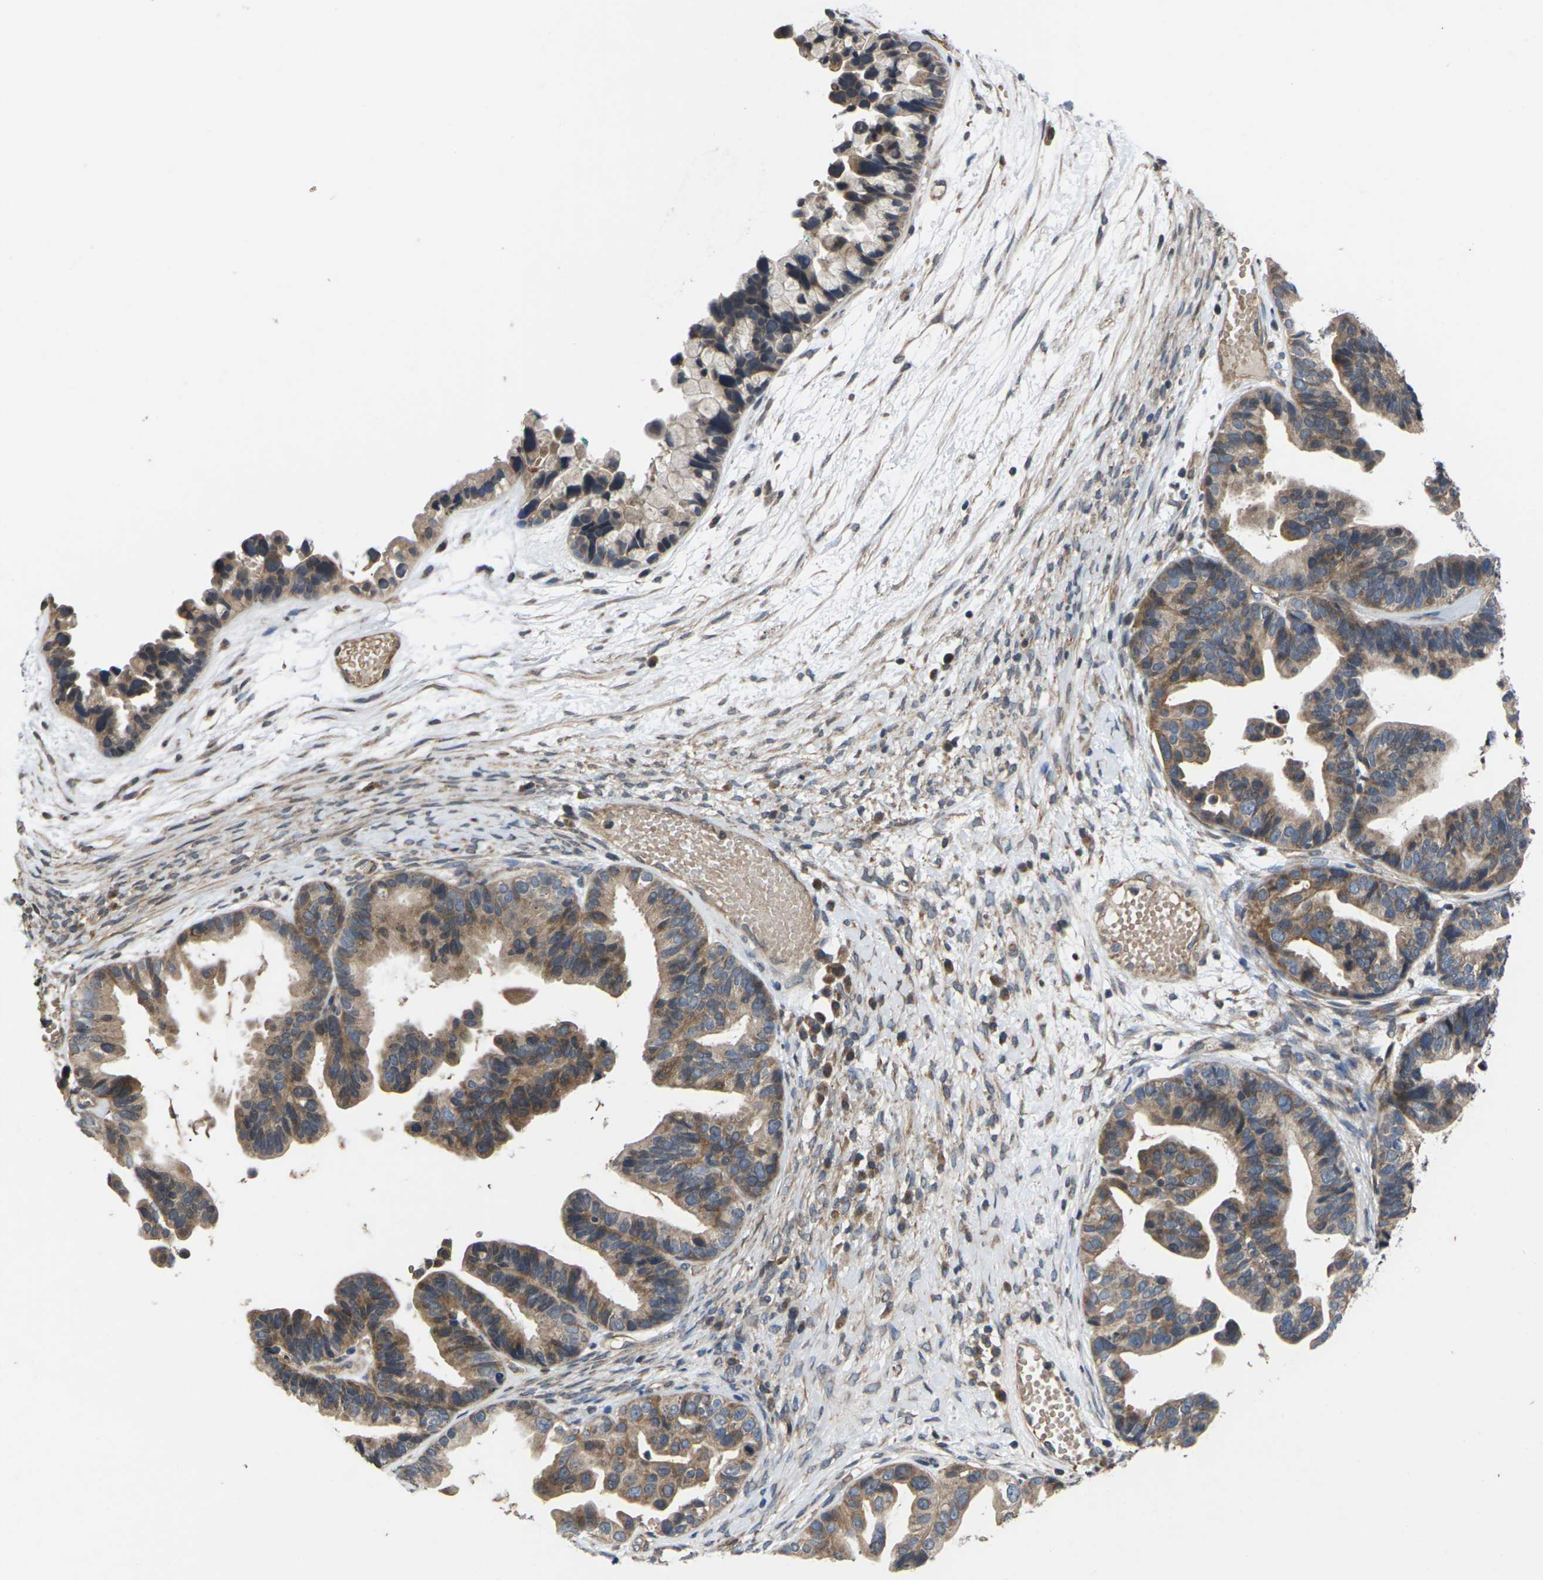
{"staining": {"intensity": "moderate", "quantity": ">75%", "location": "cytoplasmic/membranous"}, "tissue": "ovarian cancer", "cell_type": "Tumor cells", "image_type": "cancer", "snomed": [{"axis": "morphology", "description": "Cystadenocarcinoma, serous, NOS"}, {"axis": "topography", "description": "Ovary"}], "caption": "Approximately >75% of tumor cells in serous cystadenocarcinoma (ovarian) demonstrate moderate cytoplasmic/membranous protein staining as visualized by brown immunohistochemical staining.", "gene": "DKK2", "patient": {"sex": "female", "age": 56}}